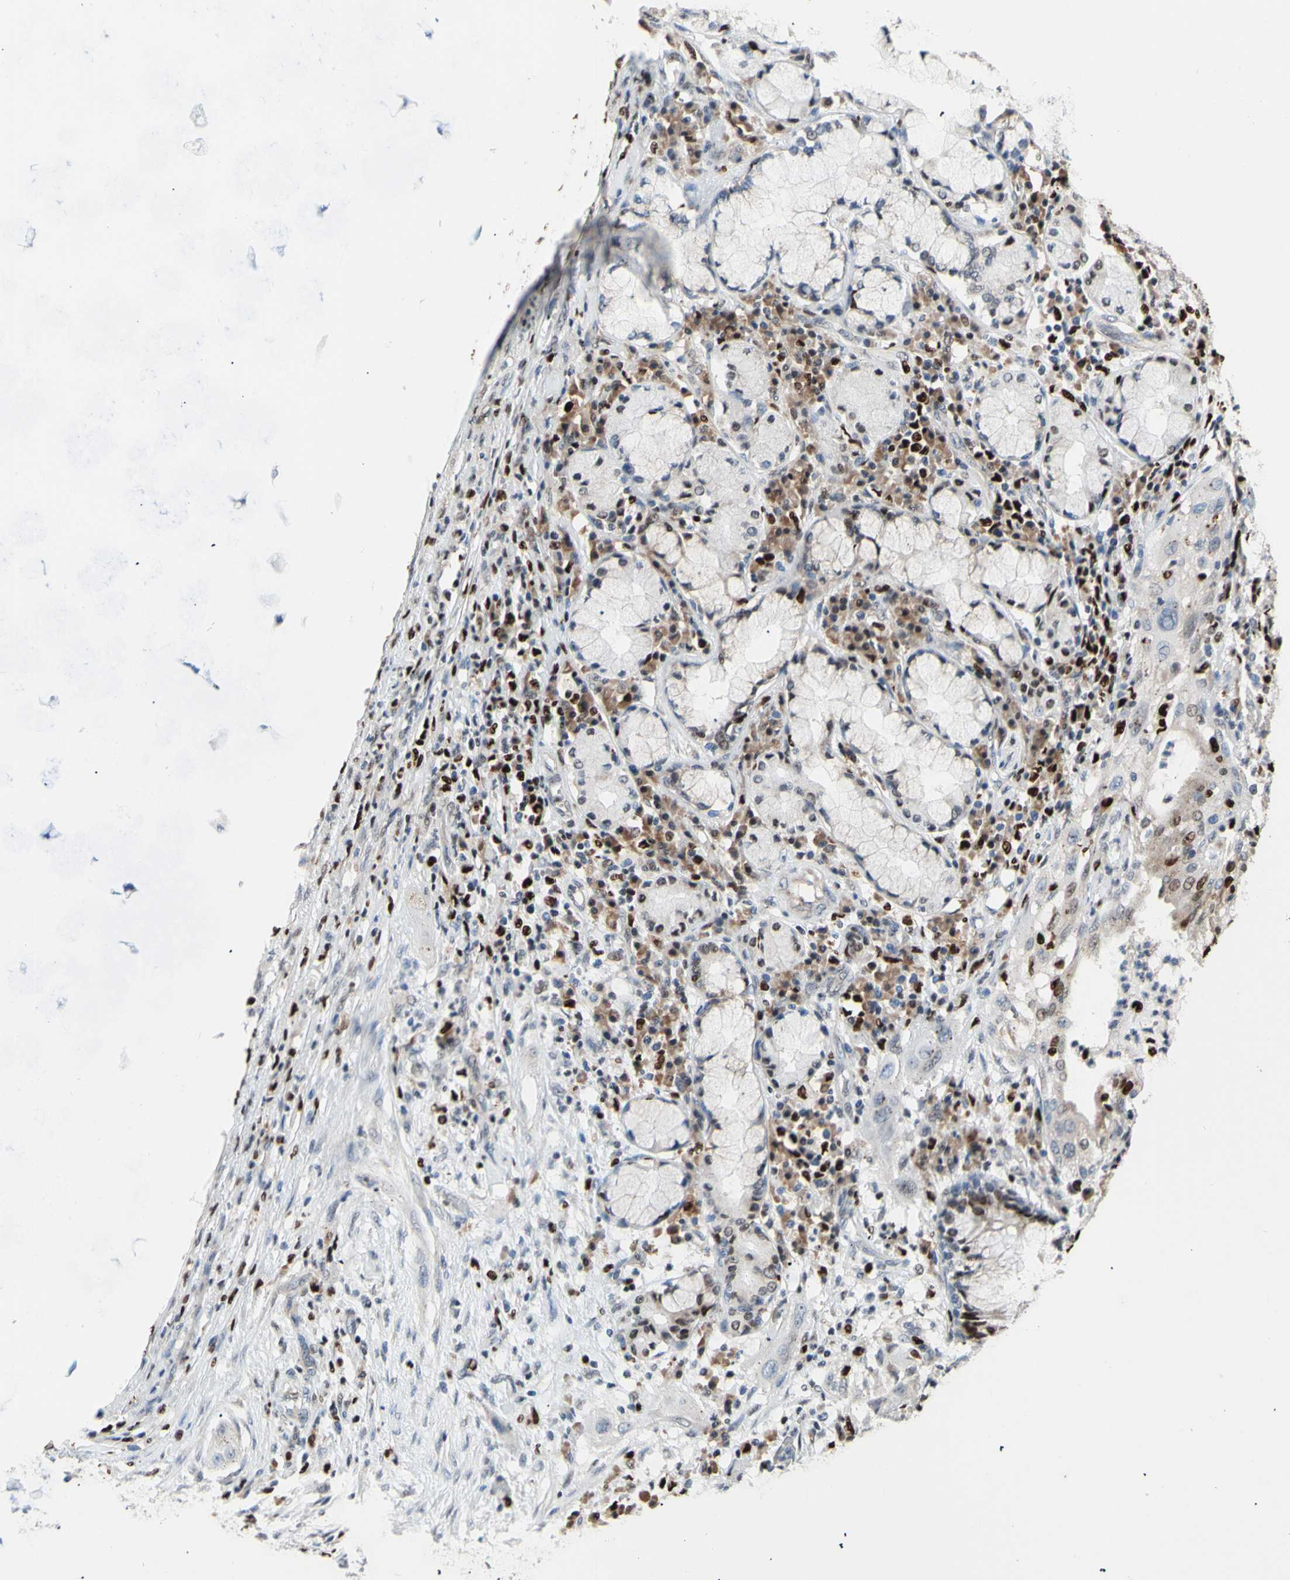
{"staining": {"intensity": "weak", "quantity": "25%-75%", "location": "cytoplasmic/membranous,nuclear"}, "tissue": "lung cancer", "cell_type": "Tumor cells", "image_type": "cancer", "snomed": [{"axis": "morphology", "description": "Squamous cell carcinoma, NOS"}, {"axis": "topography", "description": "Lung"}], "caption": "A brown stain shows weak cytoplasmic/membranous and nuclear expression of a protein in lung cancer tumor cells. Using DAB (brown) and hematoxylin (blue) stains, captured at high magnification using brightfield microscopy.", "gene": "EED", "patient": {"sex": "female", "age": 47}}